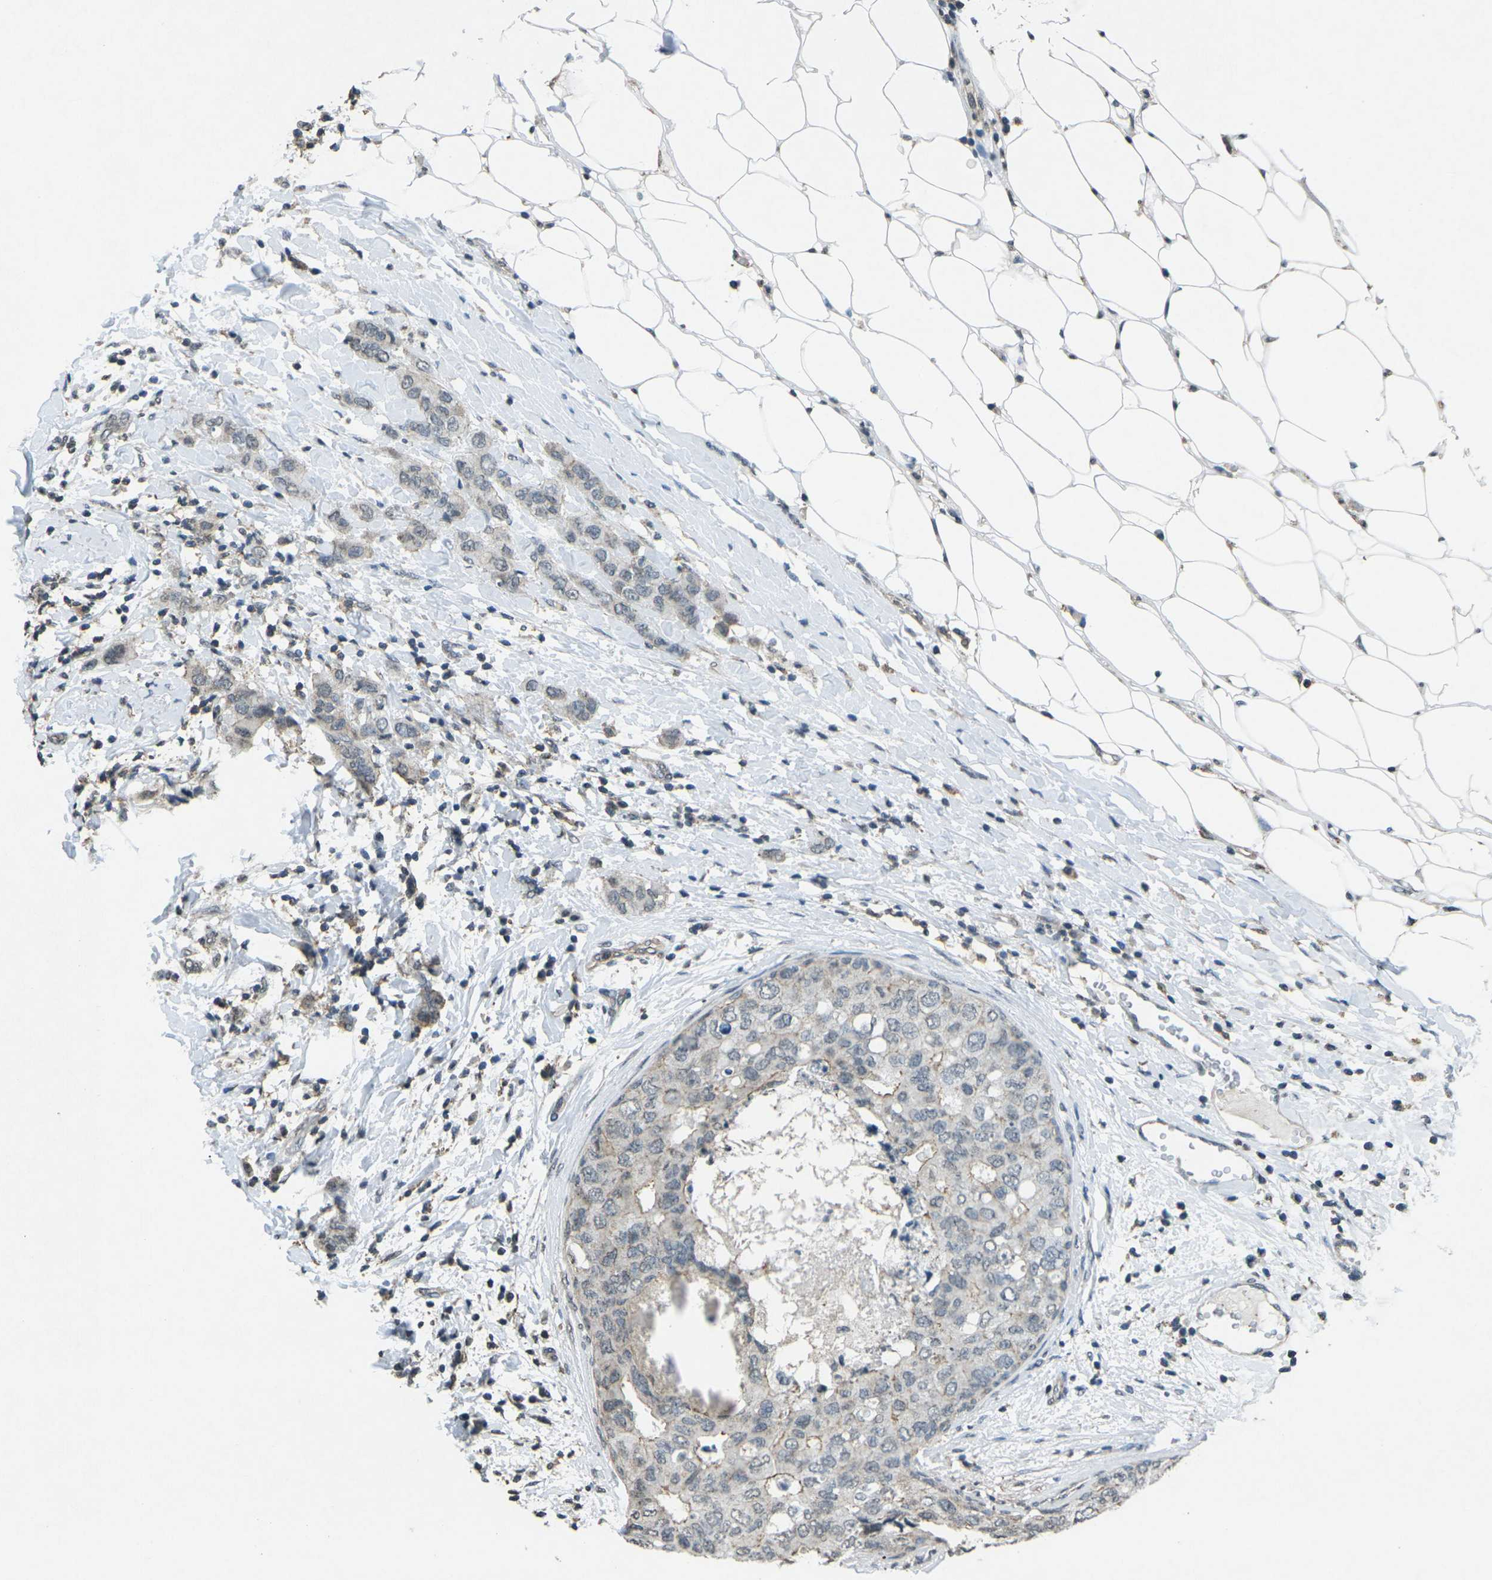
{"staining": {"intensity": "weak", "quantity": "<25%", "location": "cytoplasmic/membranous"}, "tissue": "breast cancer", "cell_type": "Tumor cells", "image_type": "cancer", "snomed": [{"axis": "morphology", "description": "Duct carcinoma"}, {"axis": "topography", "description": "Breast"}], "caption": "IHC of human intraductal carcinoma (breast) exhibits no staining in tumor cells.", "gene": "TFR2", "patient": {"sex": "female", "age": 50}}